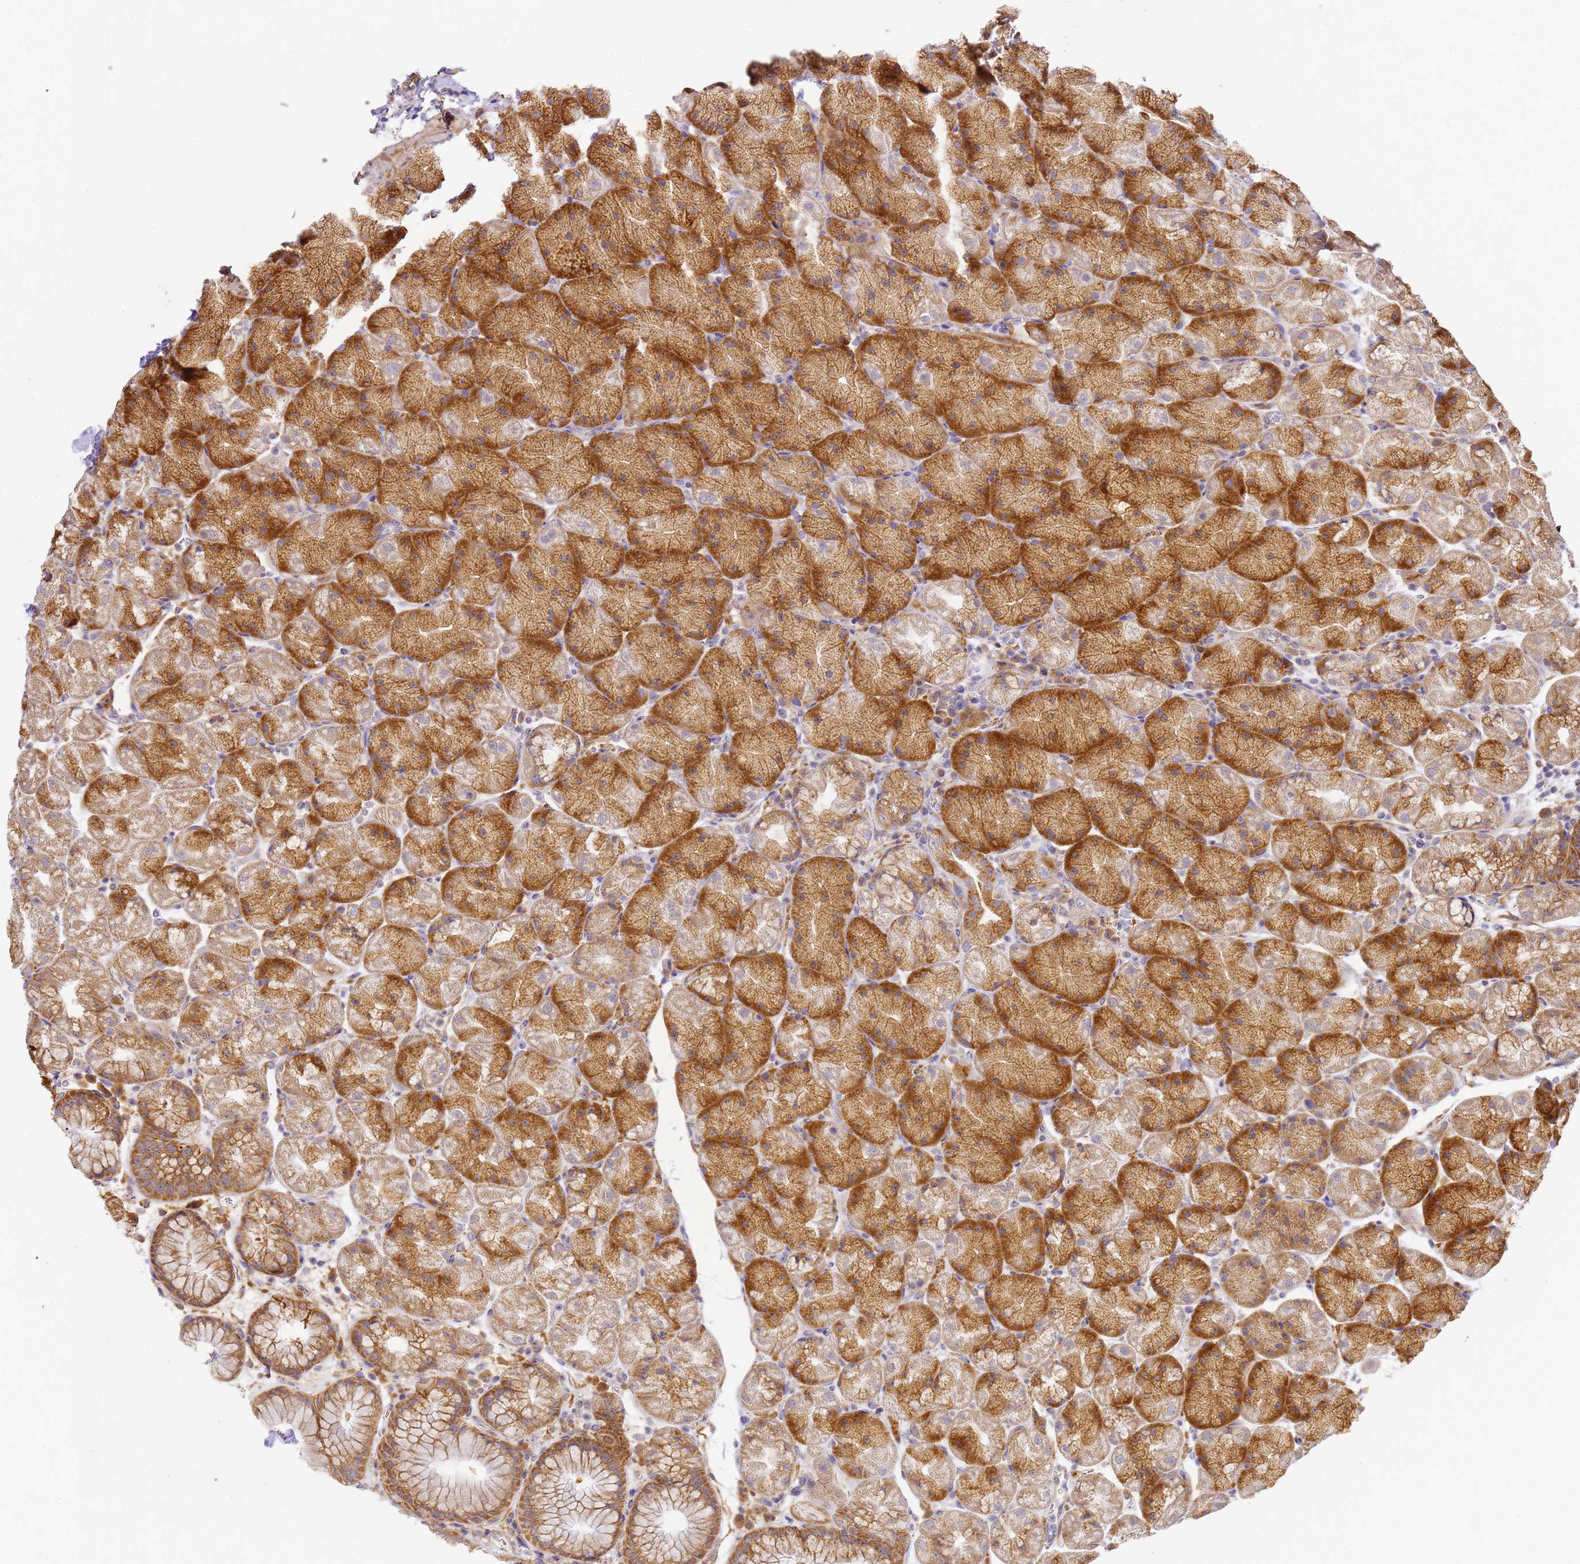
{"staining": {"intensity": "moderate", "quantity": ">75%", "location": "cytoplasmic/membranous"}, "tissue": "stomach", "cell_type": "Glandular cells", "image_type": "normal", "snomed": [{"axis": "morphology", "description": "Normal tissue, NOS"}, {"axis": "topography", "description": "Stomach, upper"}, {"axis": "topography", "description": "Stomach, lower"}], "caption": "Protein staining by immunohistochemistry displays moderate cytoplasmic/membranous expression in about >75% of glandular cells in benign stomach.", "gene": "RPL13A", "patient": {"sex": "male", "age": 67}}